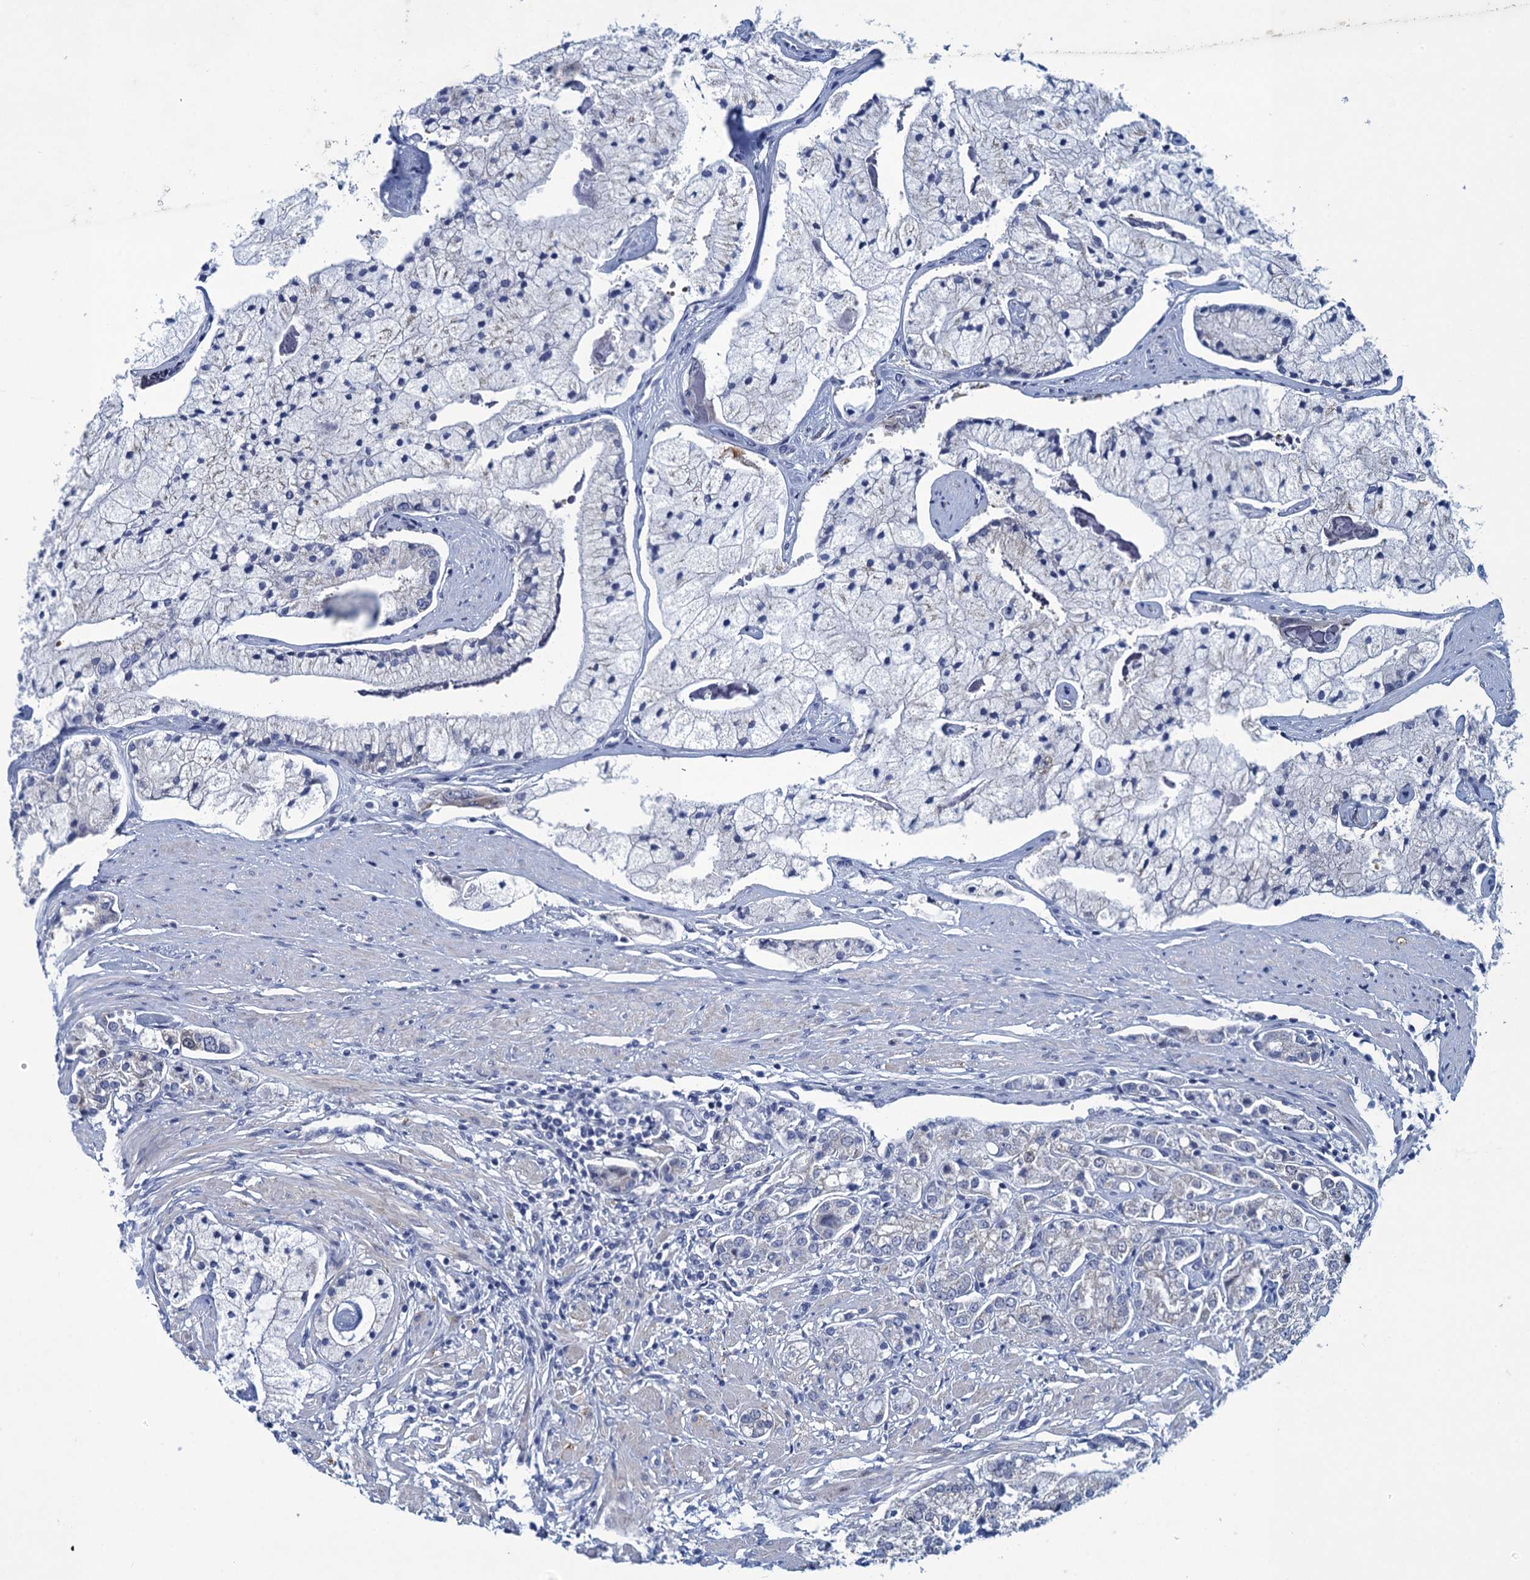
{"staining": {"intensity": "negative", "quantity": "none", "location": "none"}, "tissue": "prostate cancer", "cell_type": "Tumor cells", "image_type": "cancer", "snomed": [{"axis": "morphology", "description": "Adenocarcinoma, High grade"}, {"axis": "topography", "description": "Prostate"}], "caption": "This is a micrograph of immunohistochemistry staining of prostate high-grade adenocarcinoma, which shows no positivity in tumor cells. Brightfield microscopy of immunohistochemistry stained with DAB (3,3'-diaminobenzidine) (brown) and hematoxylin (blue), captured at high magnification.", "gene": "SCEL", "patient": {"sex": "male", "age": 50}}